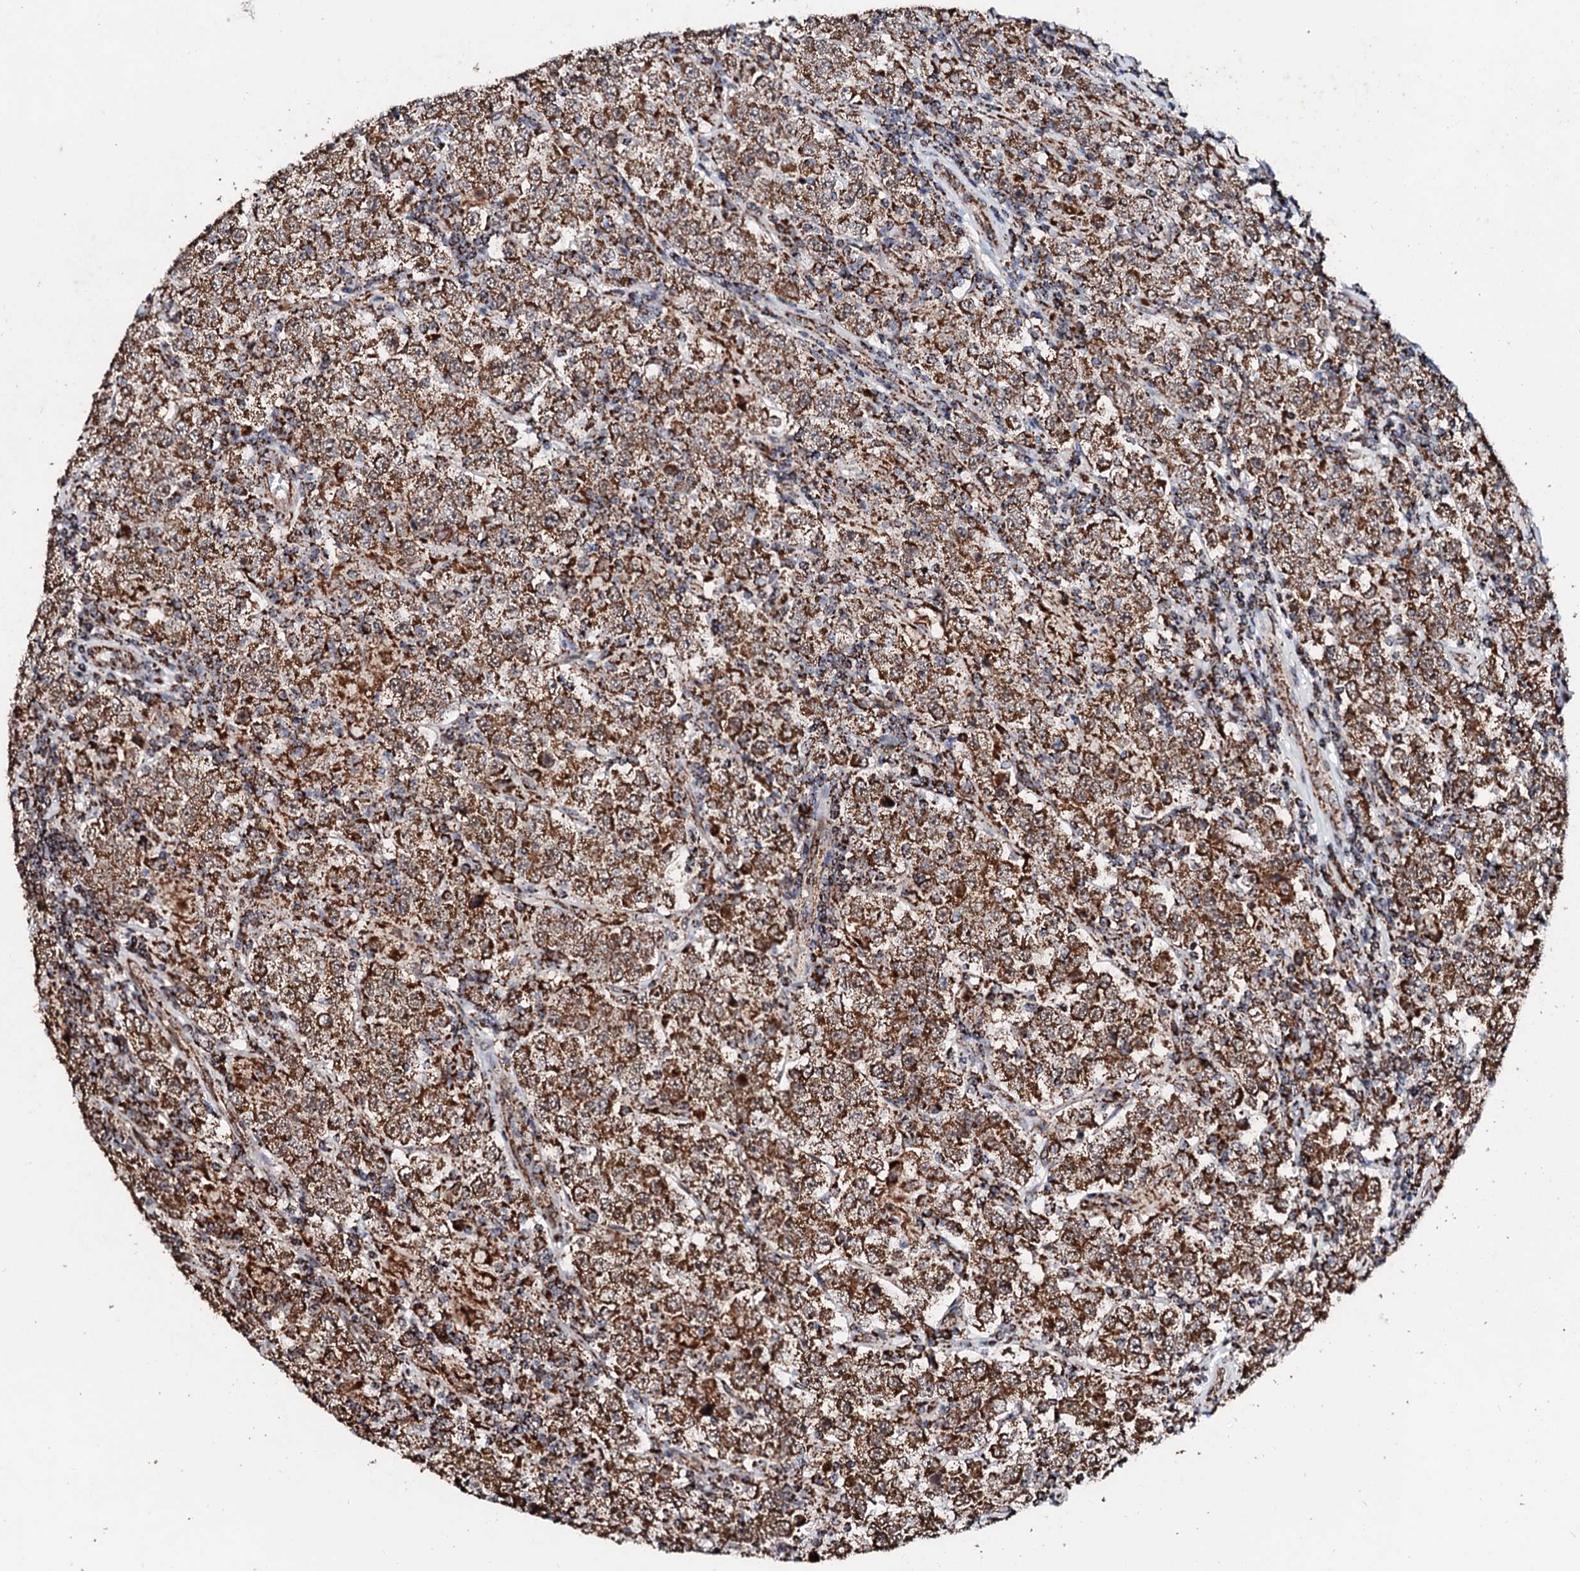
{"staining": {"intensity": "strong", "quantity": ">75%", "location": "cytoplasmic/membranous"}, "tissue": "testis cancer", "cell_type": "Tumor cells", "image_type": "cancer", "snomed": [{"axis": "morphology", "description": "Normal tissue, NOS"}, {"axis": "morphology", "description": "Urothelial carcinoma, High grade"}, {"axis": "morphology", "description": "Seminoma, NOS"}, {"axis": "morphology", "description": "Carcinoma, Embryonal, NOS"}, {"axis": "topography", "description": "Urinary bladder"}, {"axis": "topography", "description": "Testis"}], "caption": "Protein expression analysis of human testis embryonal carcinoma reveals strong cytoplasmic/membranous expression in about >75% of tumor cells.", "gene": "SECISBP2L", "patient": {"sex": "male", "age": 41}}